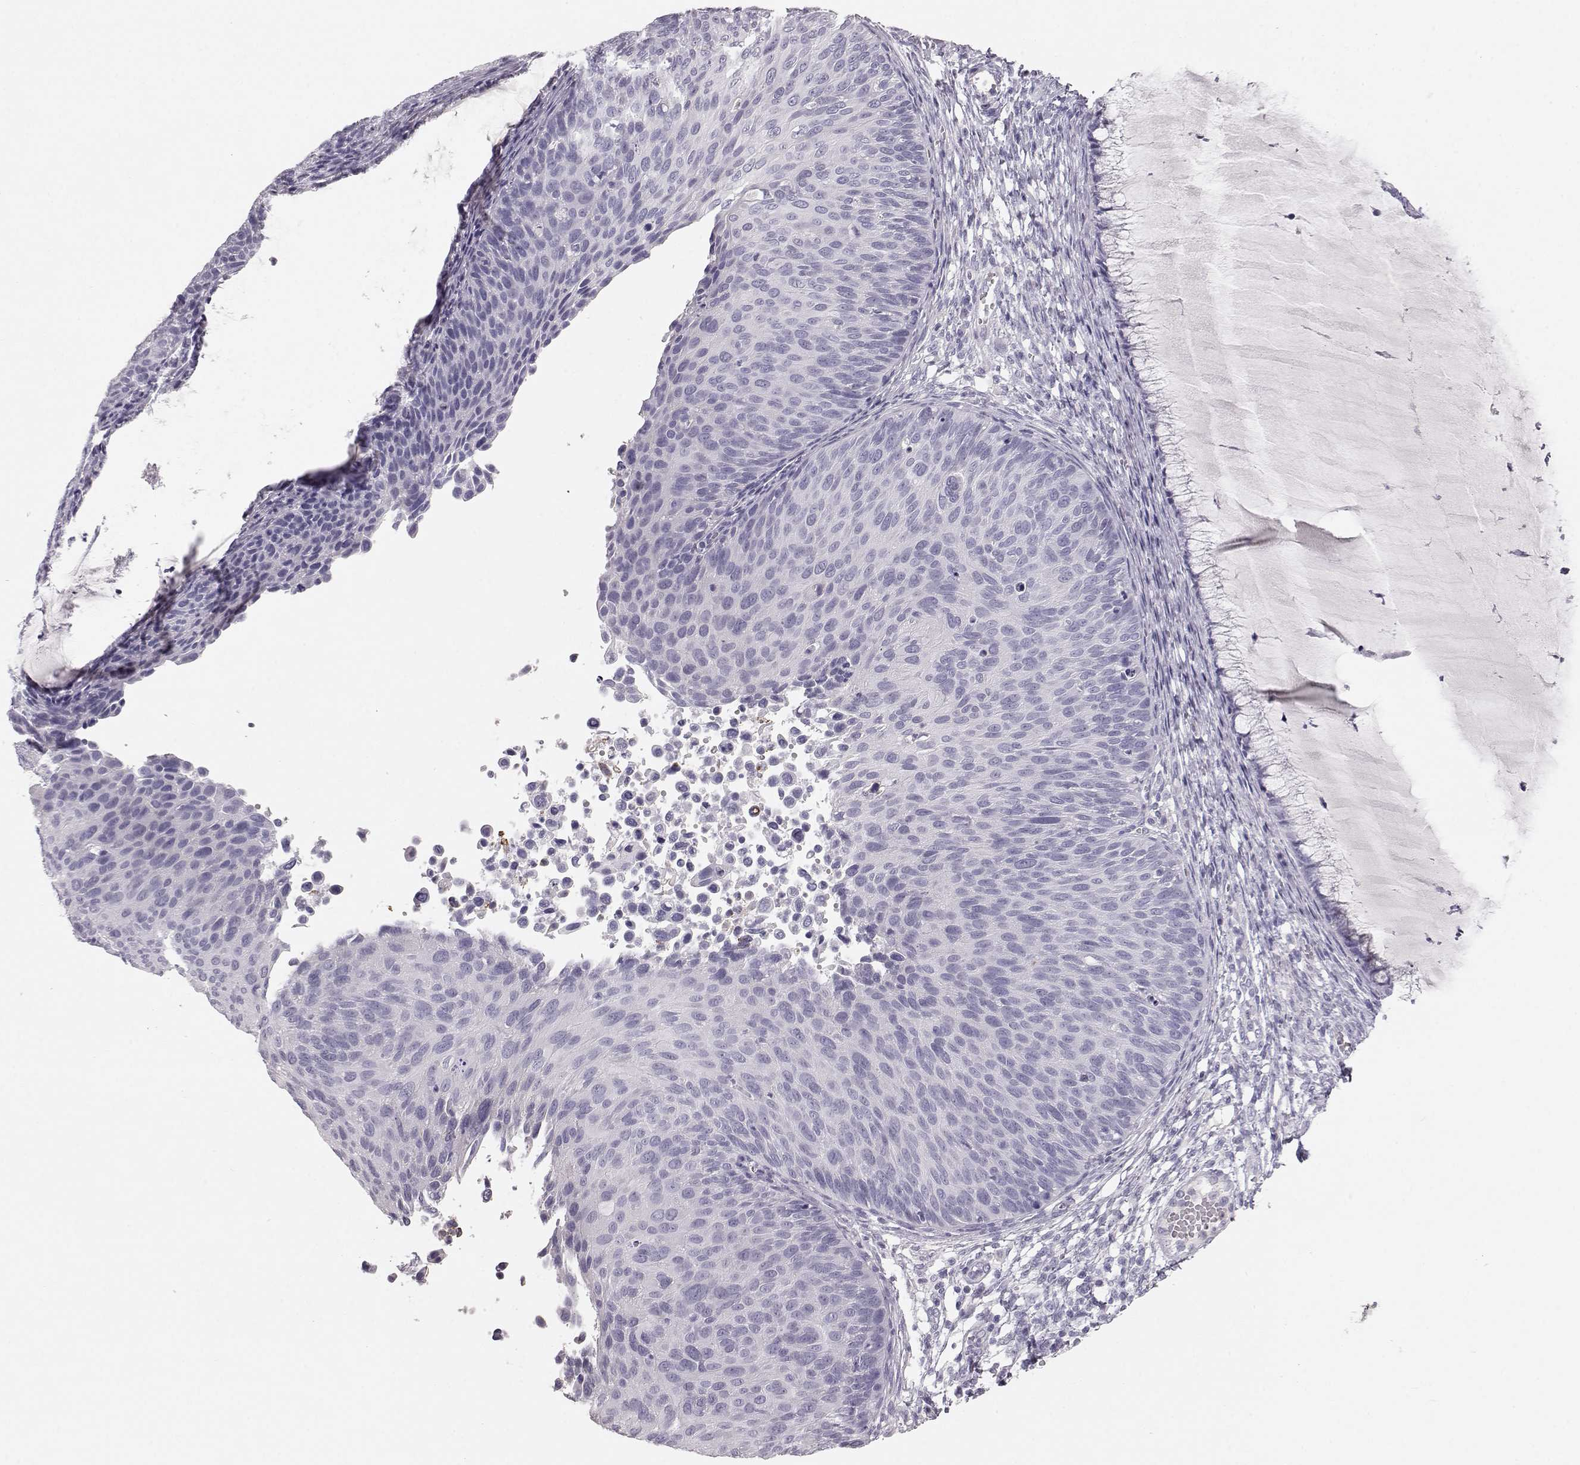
{"staining": {"intensity": "negative", "quantity": "none", "location": "none"}, "tissue": "cervical cancer", "cell_type": "Tumor cells", "image_type": "cancer", "snomed": [{"axis": "morphology", "description": "Squamous cell carcinoma, NOS"}, {"axis": "topography", "description": "Cervix"}], "caption": "Cervical cancer (squamous cell carcinoma) stained for a protein using IHC exhibits no positivity tumor cells.", "gene": "KRTAP16-1", "patient": {"sex": "female", "age": 36}}